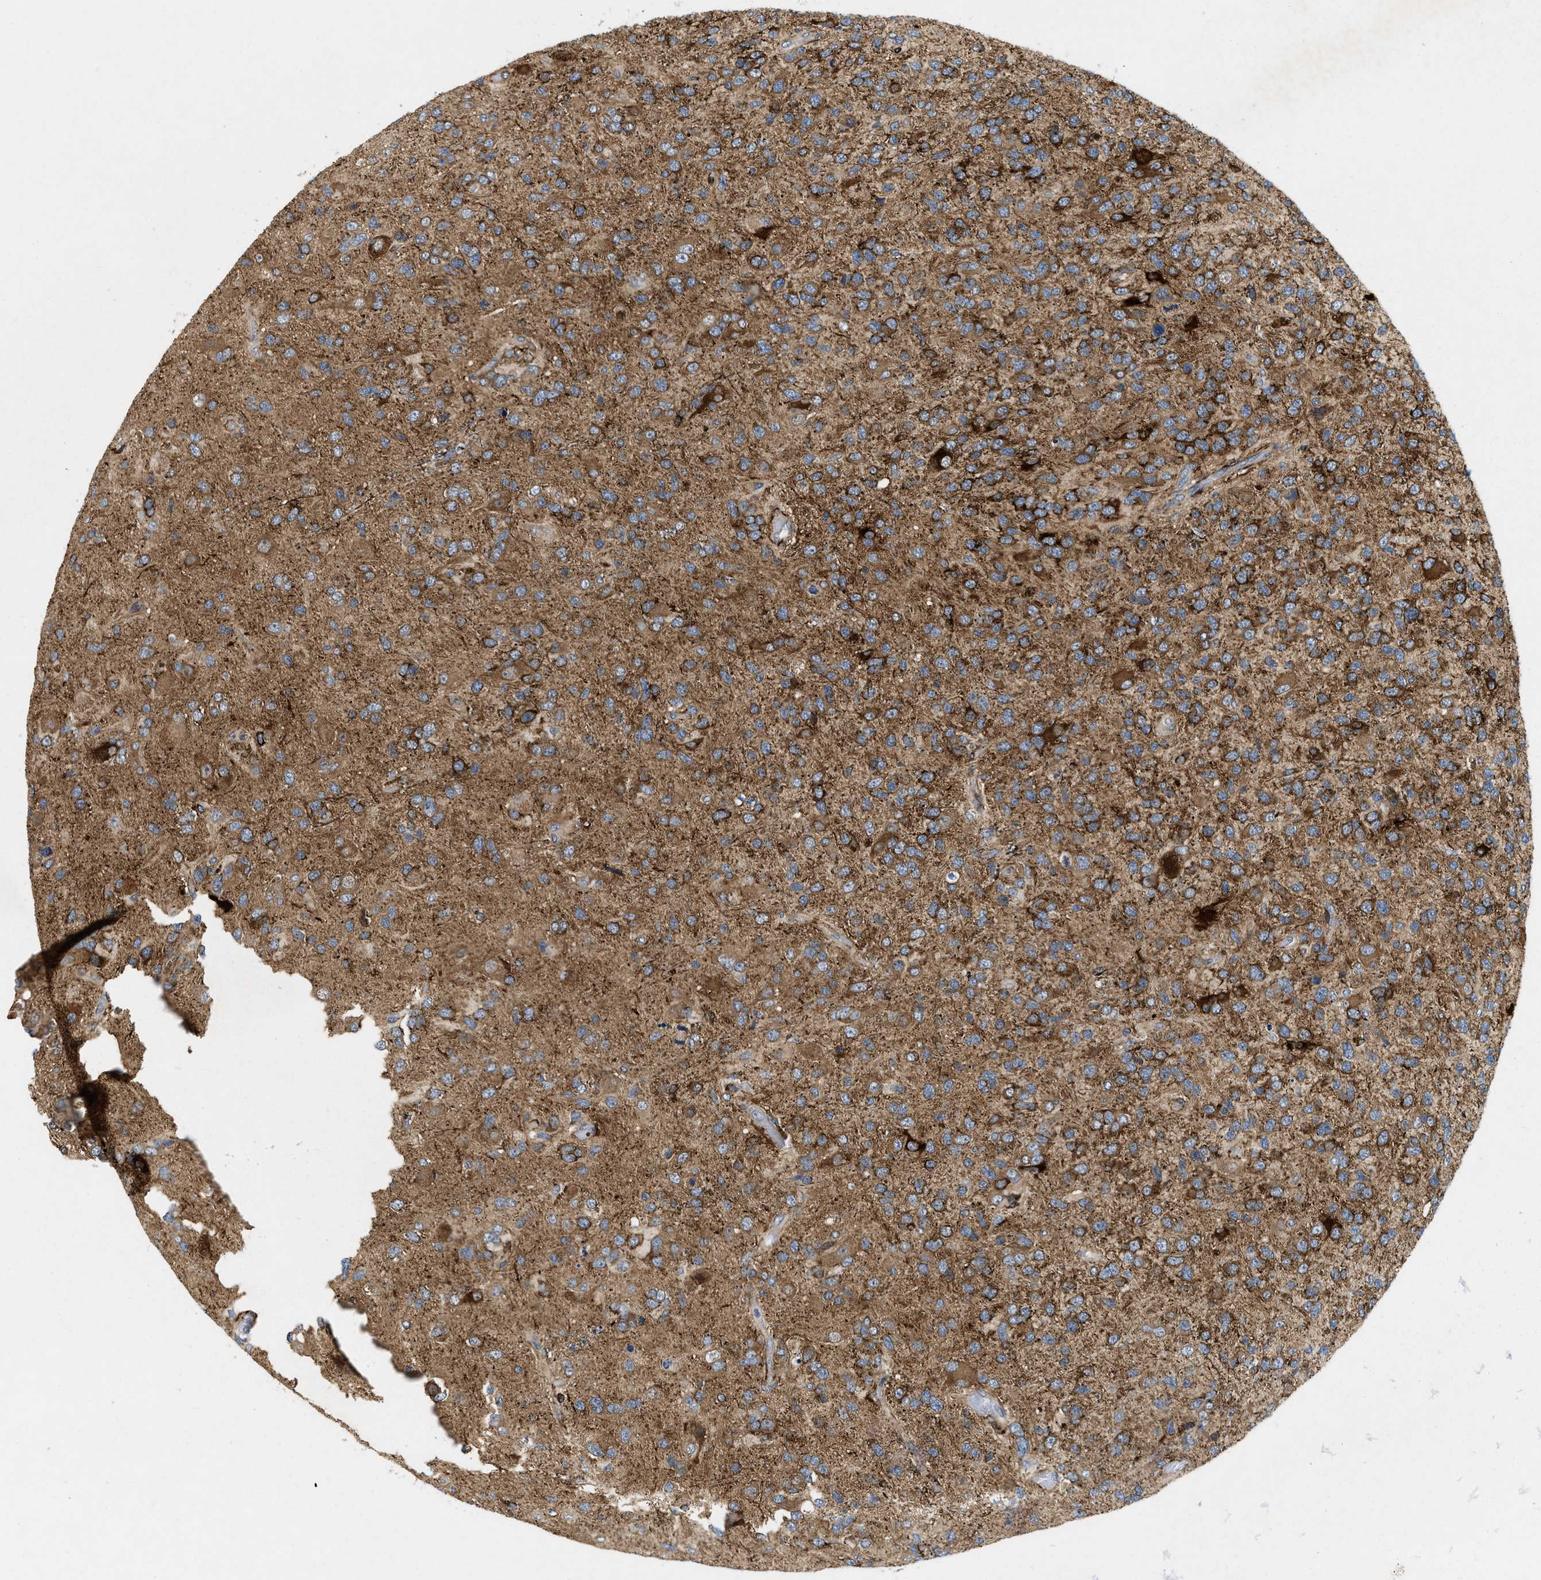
{"staining": {"intensity": "moderate", "quantity": ">75%", "location": "cytoplasmic/membranous"}, "tissue": "glioma", "cell_type": "Tumor cells", "image_type": "cancer", "snomed": [{"axis": "morphology", "description": "Glioma, malignant, High grade"}, {"axis": "topography", "description": "Brain"}], "caption": "This micrograph demonstrates glioma stained with immunohistochemistry to label a protein in brown. The cytoplasmic/membranous of tumor cells show moderate positivity for the protein. Nuclei are counter-stained blue.", "gene": "ZNF599", "patient": {"sex": "female", "age": 58}}